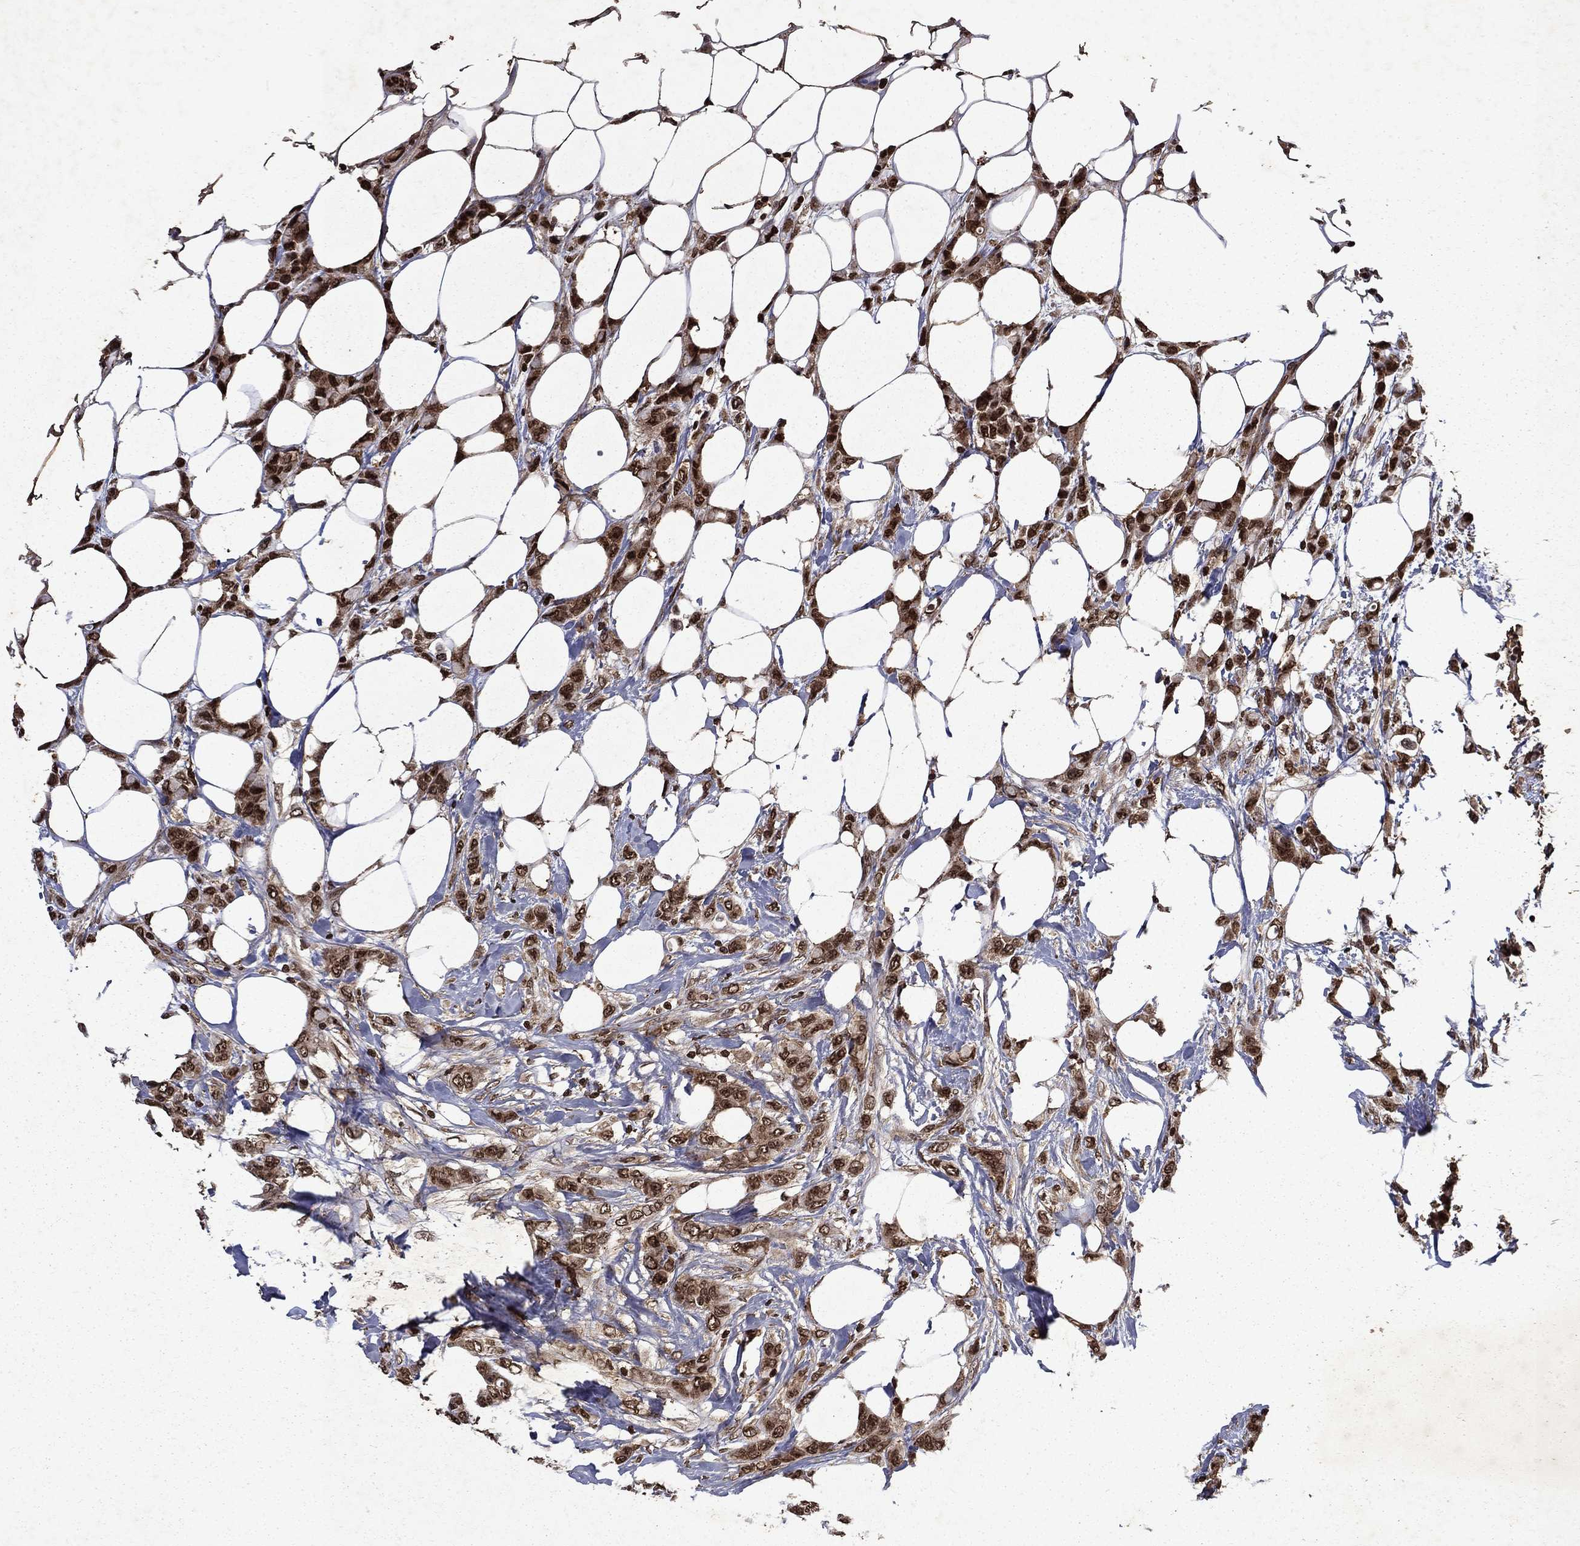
{"staining": {"intensity": "moderate", "quantity": ">75%", "location": "cytoplasmic/membranous,nuclear"}, "tissue": "breast cancer", "cell_type": "Tumor cells", "image_type": "cancer", "snomed": [{"axis": "morphology", "description": "Lobular carcinoma"}, {"axis": "topography", "description": "Breast"}], "caption": "Moderate cytoplasmic/membranous and nuclear protein staining is identified in about >75% of tumor cells in breast cancer. (DAB IHC, brown staining for protein, blue staining for nuclei).", "gene": "PIN4", "patient": {"sex": "female", "age": 66}}